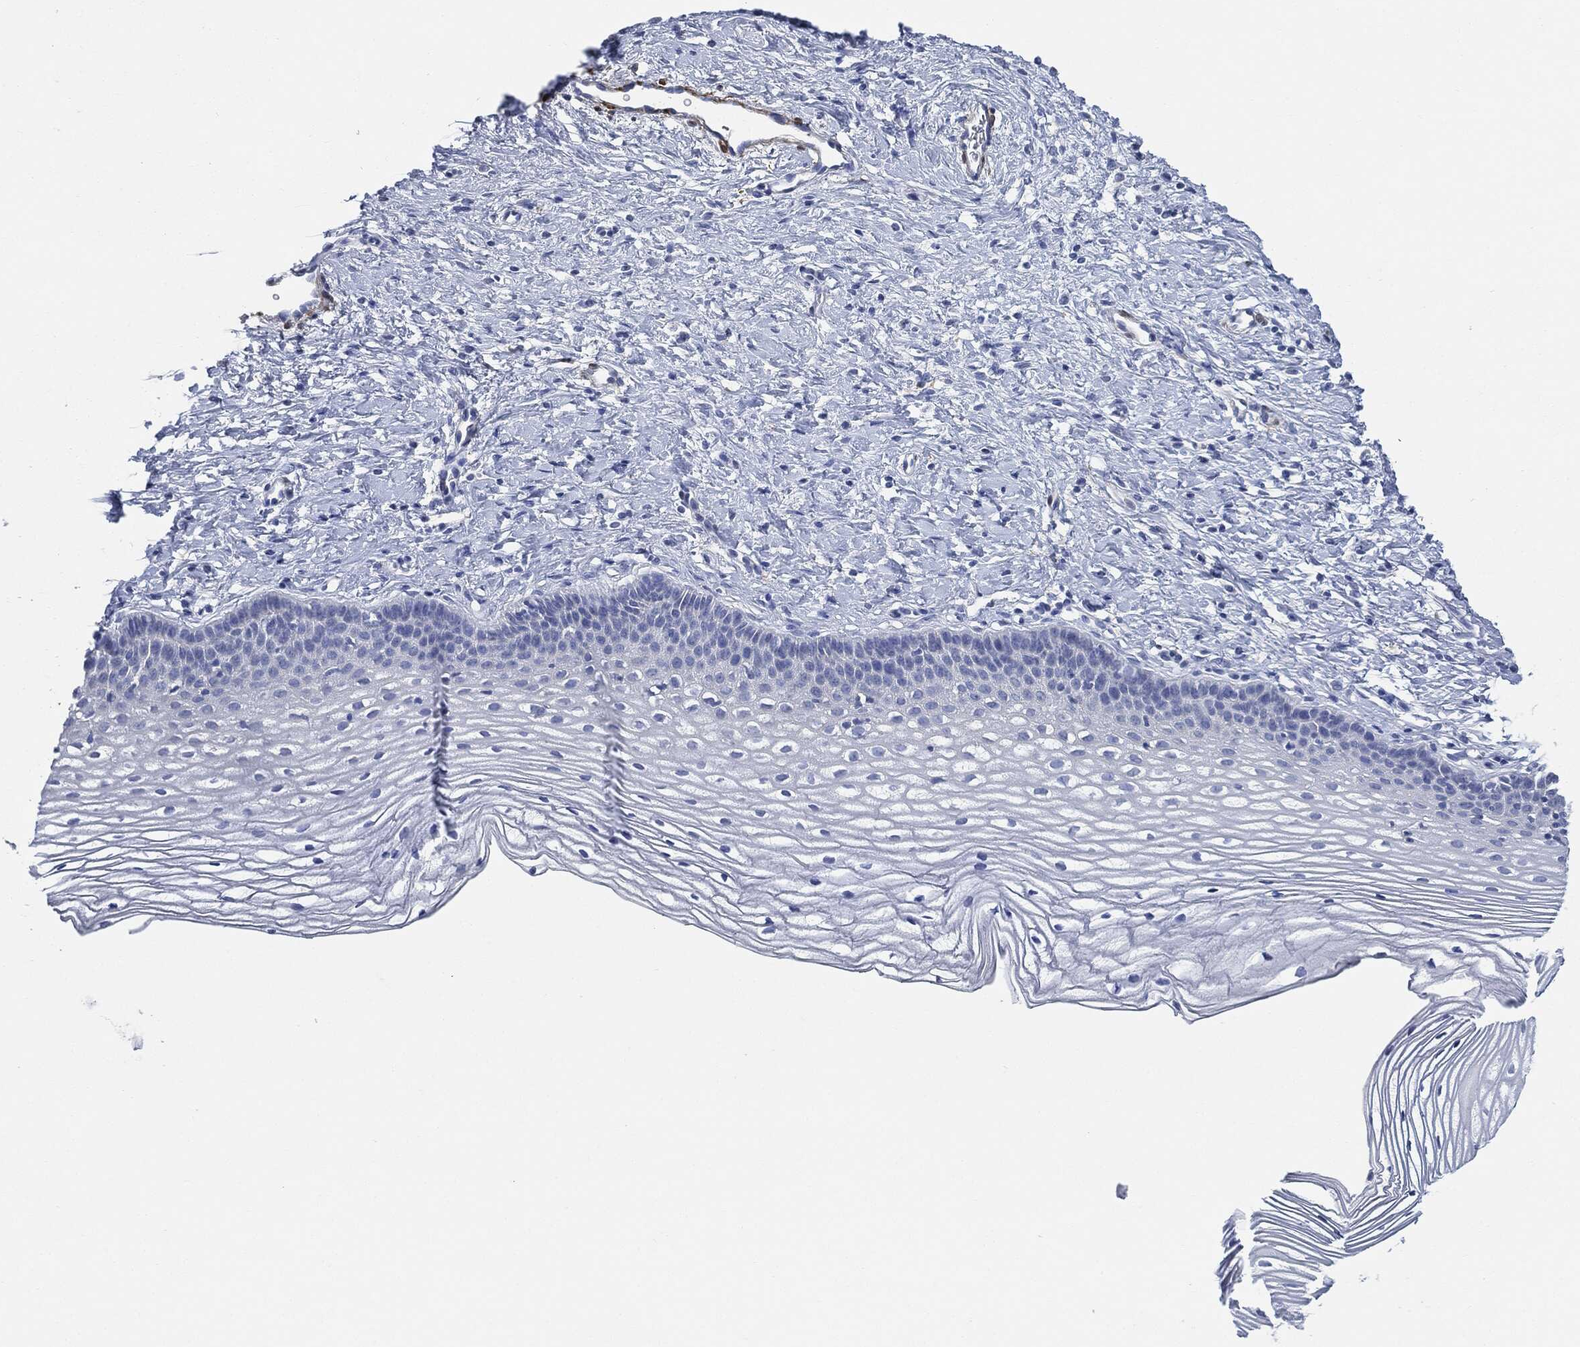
{"staining": {"intensity": "negative", "quantity": "none", "location": "none"}, "tissue": "cervix", "cell_type": "Squamous epithelial cells", "image_type": "normal", "snomed": [{"axis": "morphology", "description": "Normal tissue, NOS"}, {"axis": "topography", "description": "Cervix"}], "caption": "Immunohistochemical staining of unremarkable human cervix displays no significant staining in squamous epithelial cells. (Brightfield microscopy of DAB IHC at high magnification).", "gene": "TAGLN", "patient": {"sex": "female", "age": 39}}